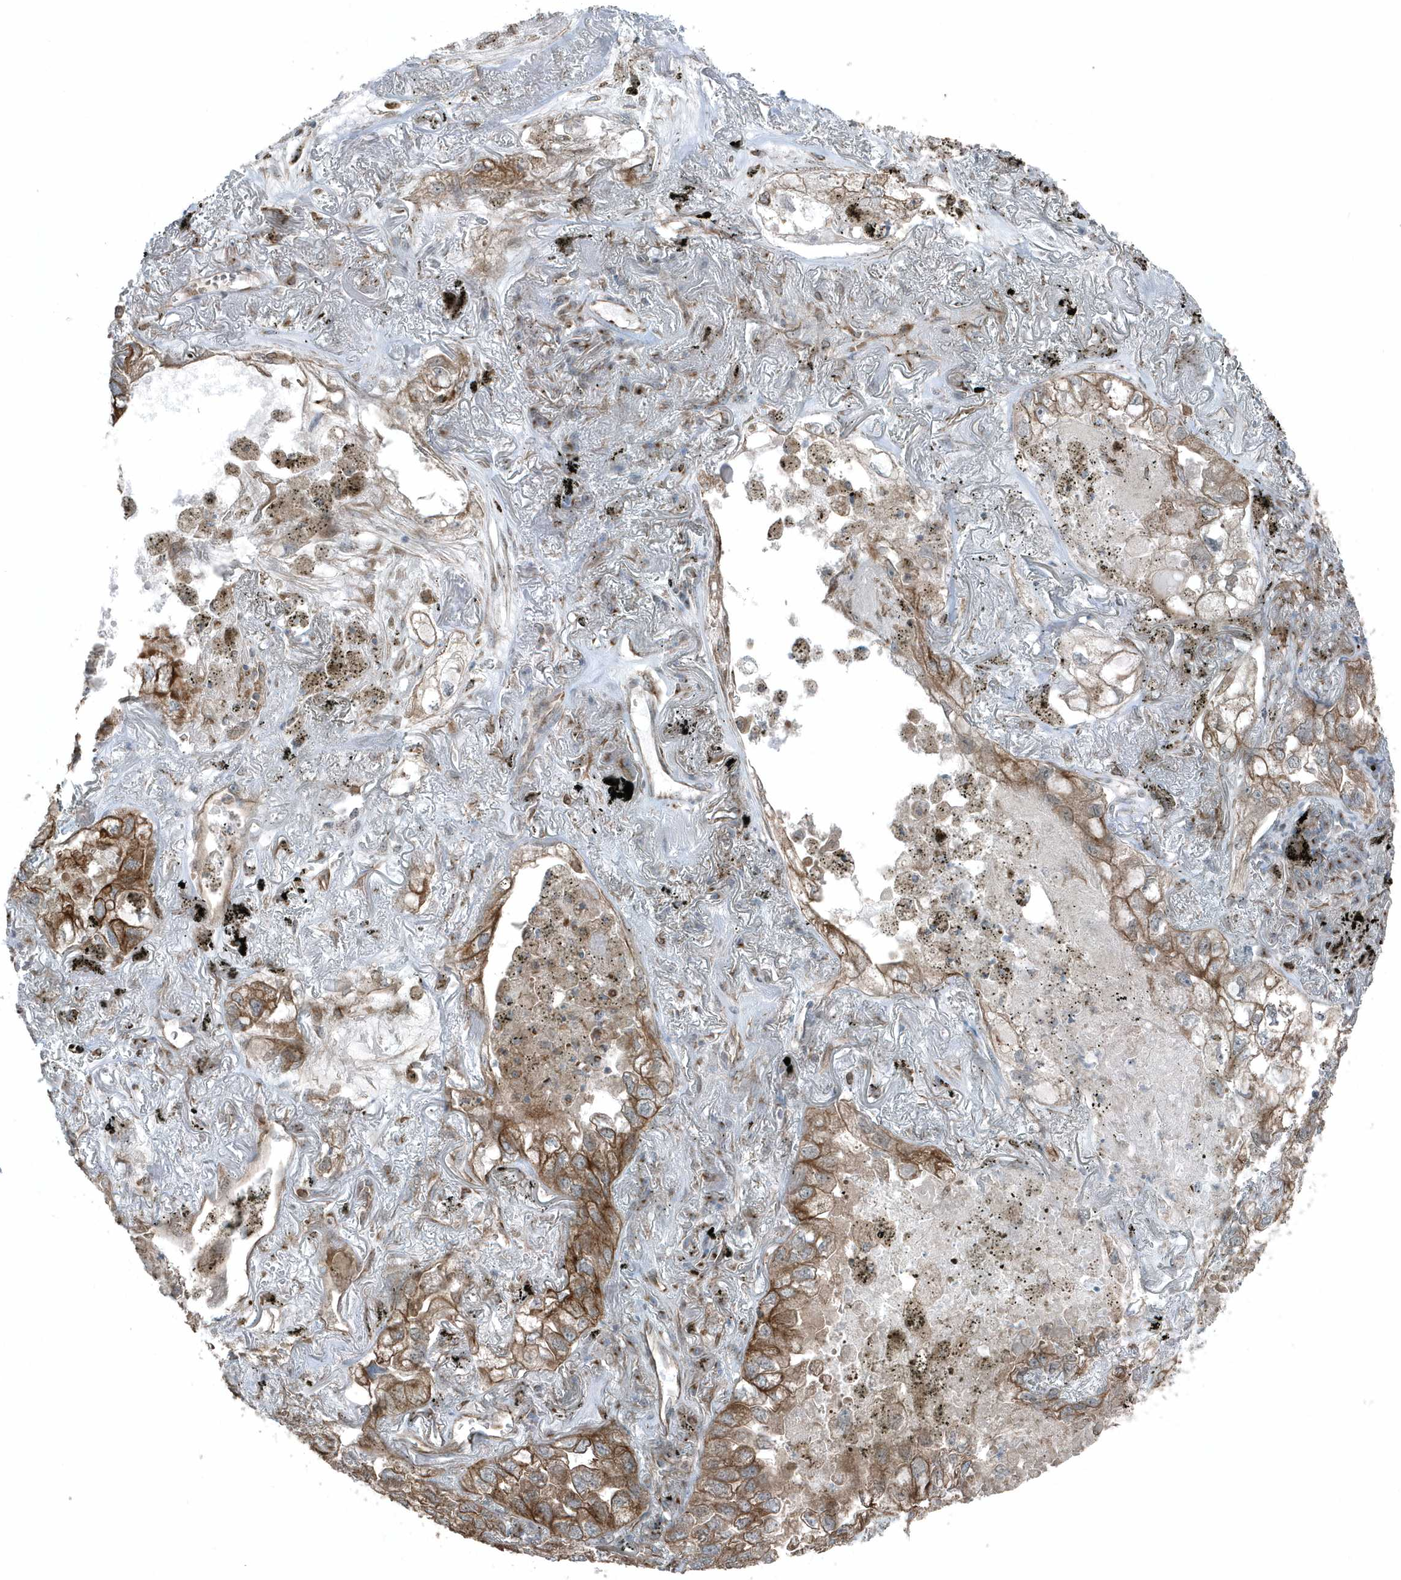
{"staining": {"intensity": "moderate", "quantity": ">75%", "location": "cytoplasmic/membranous"}, "tissue": "lung cancer", "cell_type": "Tumor cells", "image_type": "cancer", "snomed": [{"axis": "morphology", "description": "Adenocarcinoma, NOS"}, {"axis": "topography", "description": "Lung"}], "caption": "About >75% of tumor cells in lung cancer exhibit moderate cytoplasmic/membranous protein positivity as visualized by brown immunohistochemical staining.", "gene": "GCC2", "patient": {"sex": "male", "age": 65}}